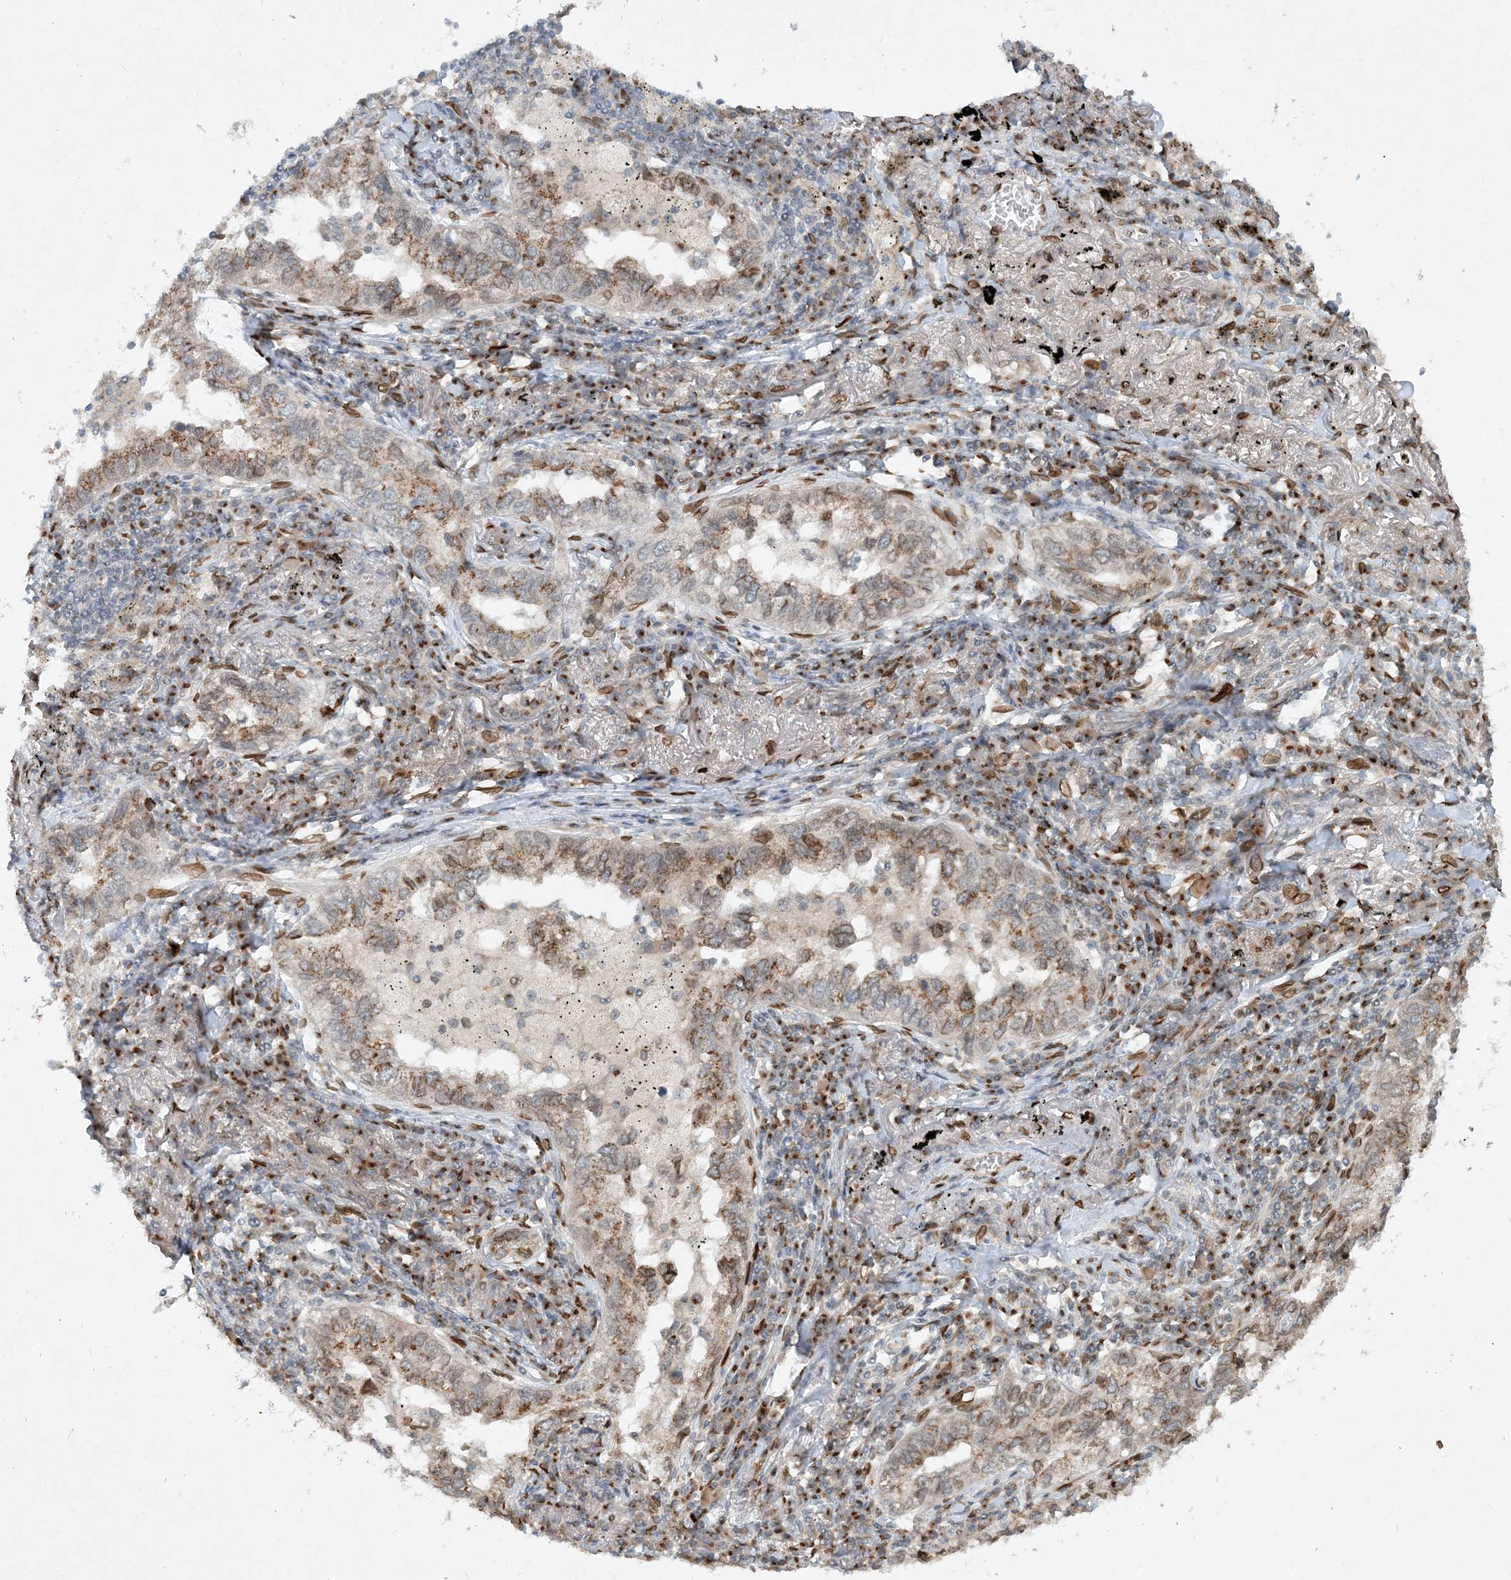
{"staining": {"intensity": "moderate", "quantity": "25%-75%", "location": "nuclear"}, "tissue": "lung cancer", "cell_type": "Tumor cells", "image_type": "cancer", "snomed": [{"axis": "morphology", "description": "Adenocarcinoma, NOS"}, {"axis": "topography", "description": "Lung"}], "caption": "Lung cancer stained with a protein marker reveals moderate staining in tumor cells.", "gene": "SLC35A2", "patient": {"sex": "male", "age": 65}}